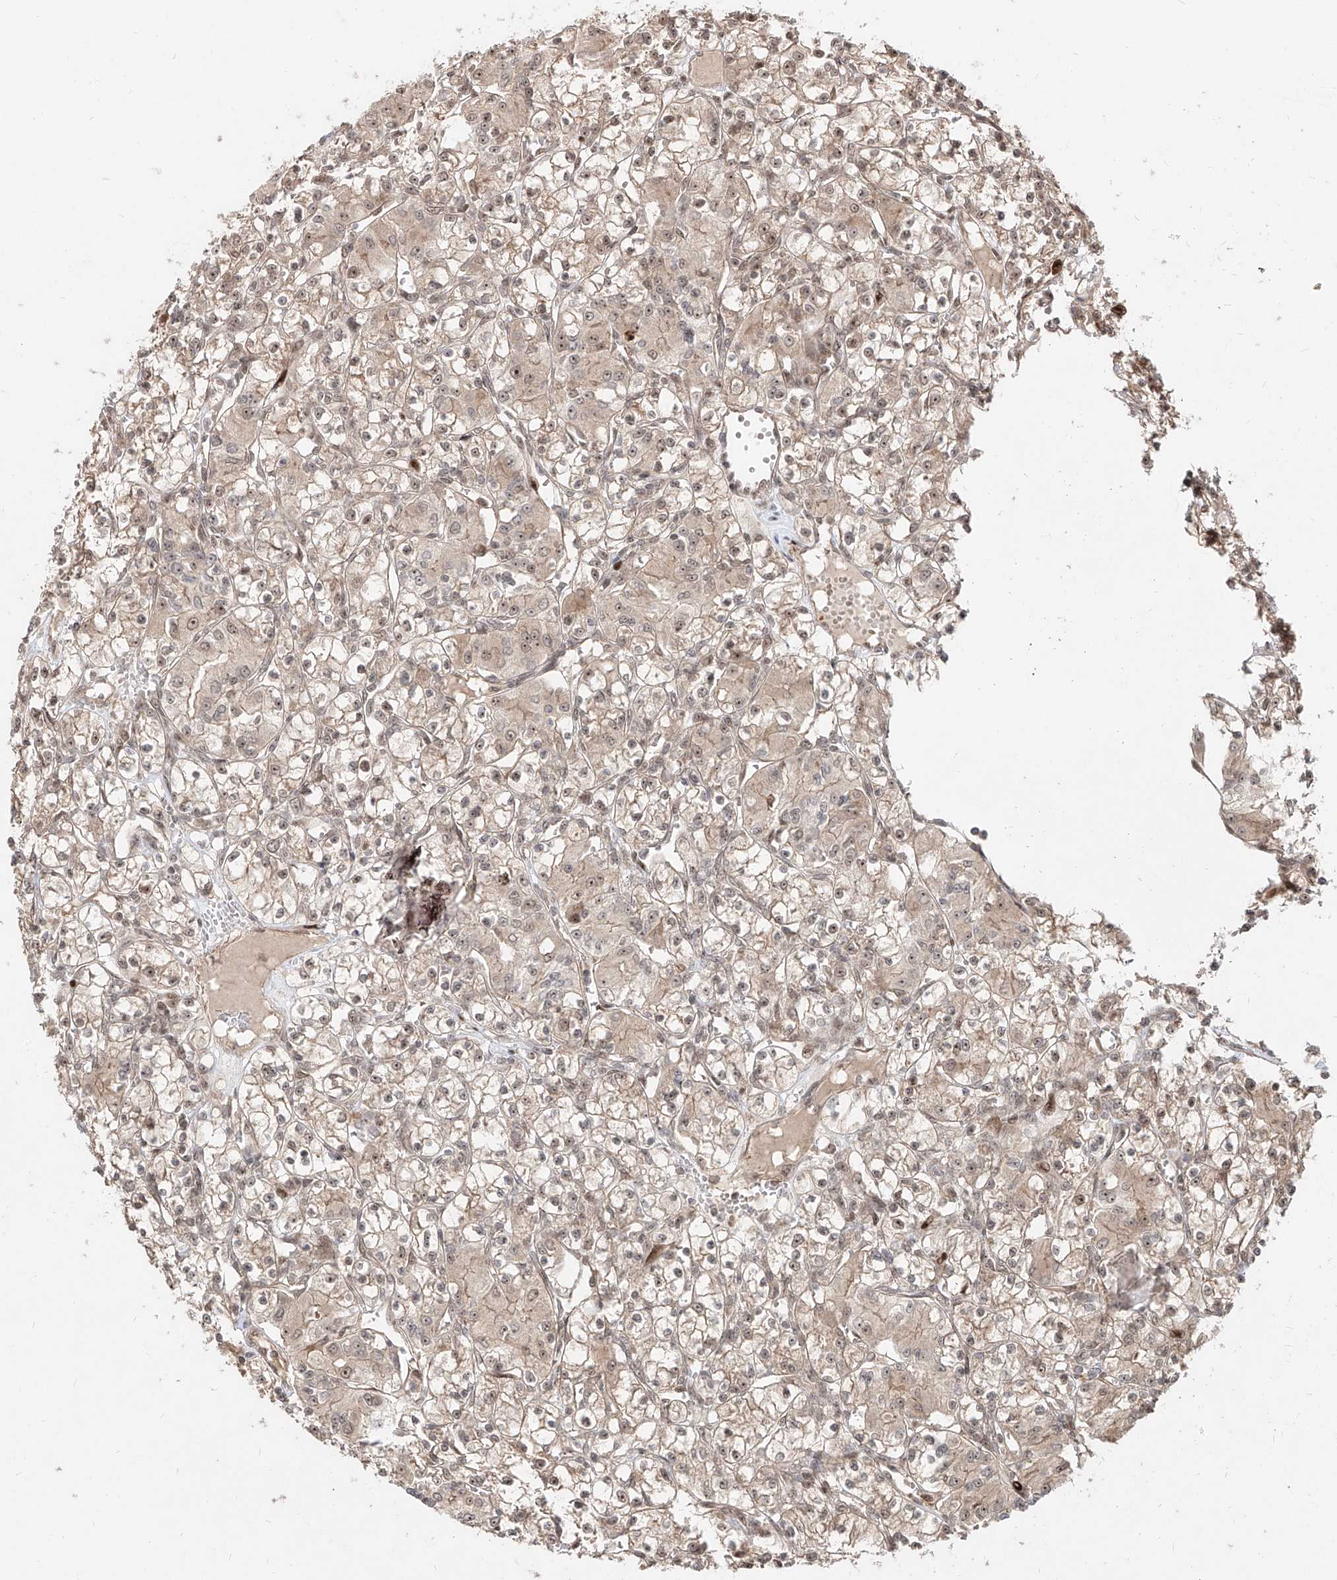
{"staining": {"intensity": "weak", "quantity": "25%-75%", "location": "cytoplasmic/membranous,nuclear"}, "tissue": "renal cancer", "cell_type": "Tumor cells", "image_type": "cancer", "snomed": [{"axis": "morphology", "description": "Adenocarcinoma, NOS"}, {"axis": "topography", "description": "Kidney"}], "caption": "Protein analysis of adenocarcinoma (renal) tissue exhibits weak cytoplasmic/membranous and nuclear positivity in about 25%-75% of tumor cells.", "gene": "ZNF710", "patient": {"sex": "female", "age": 59}}